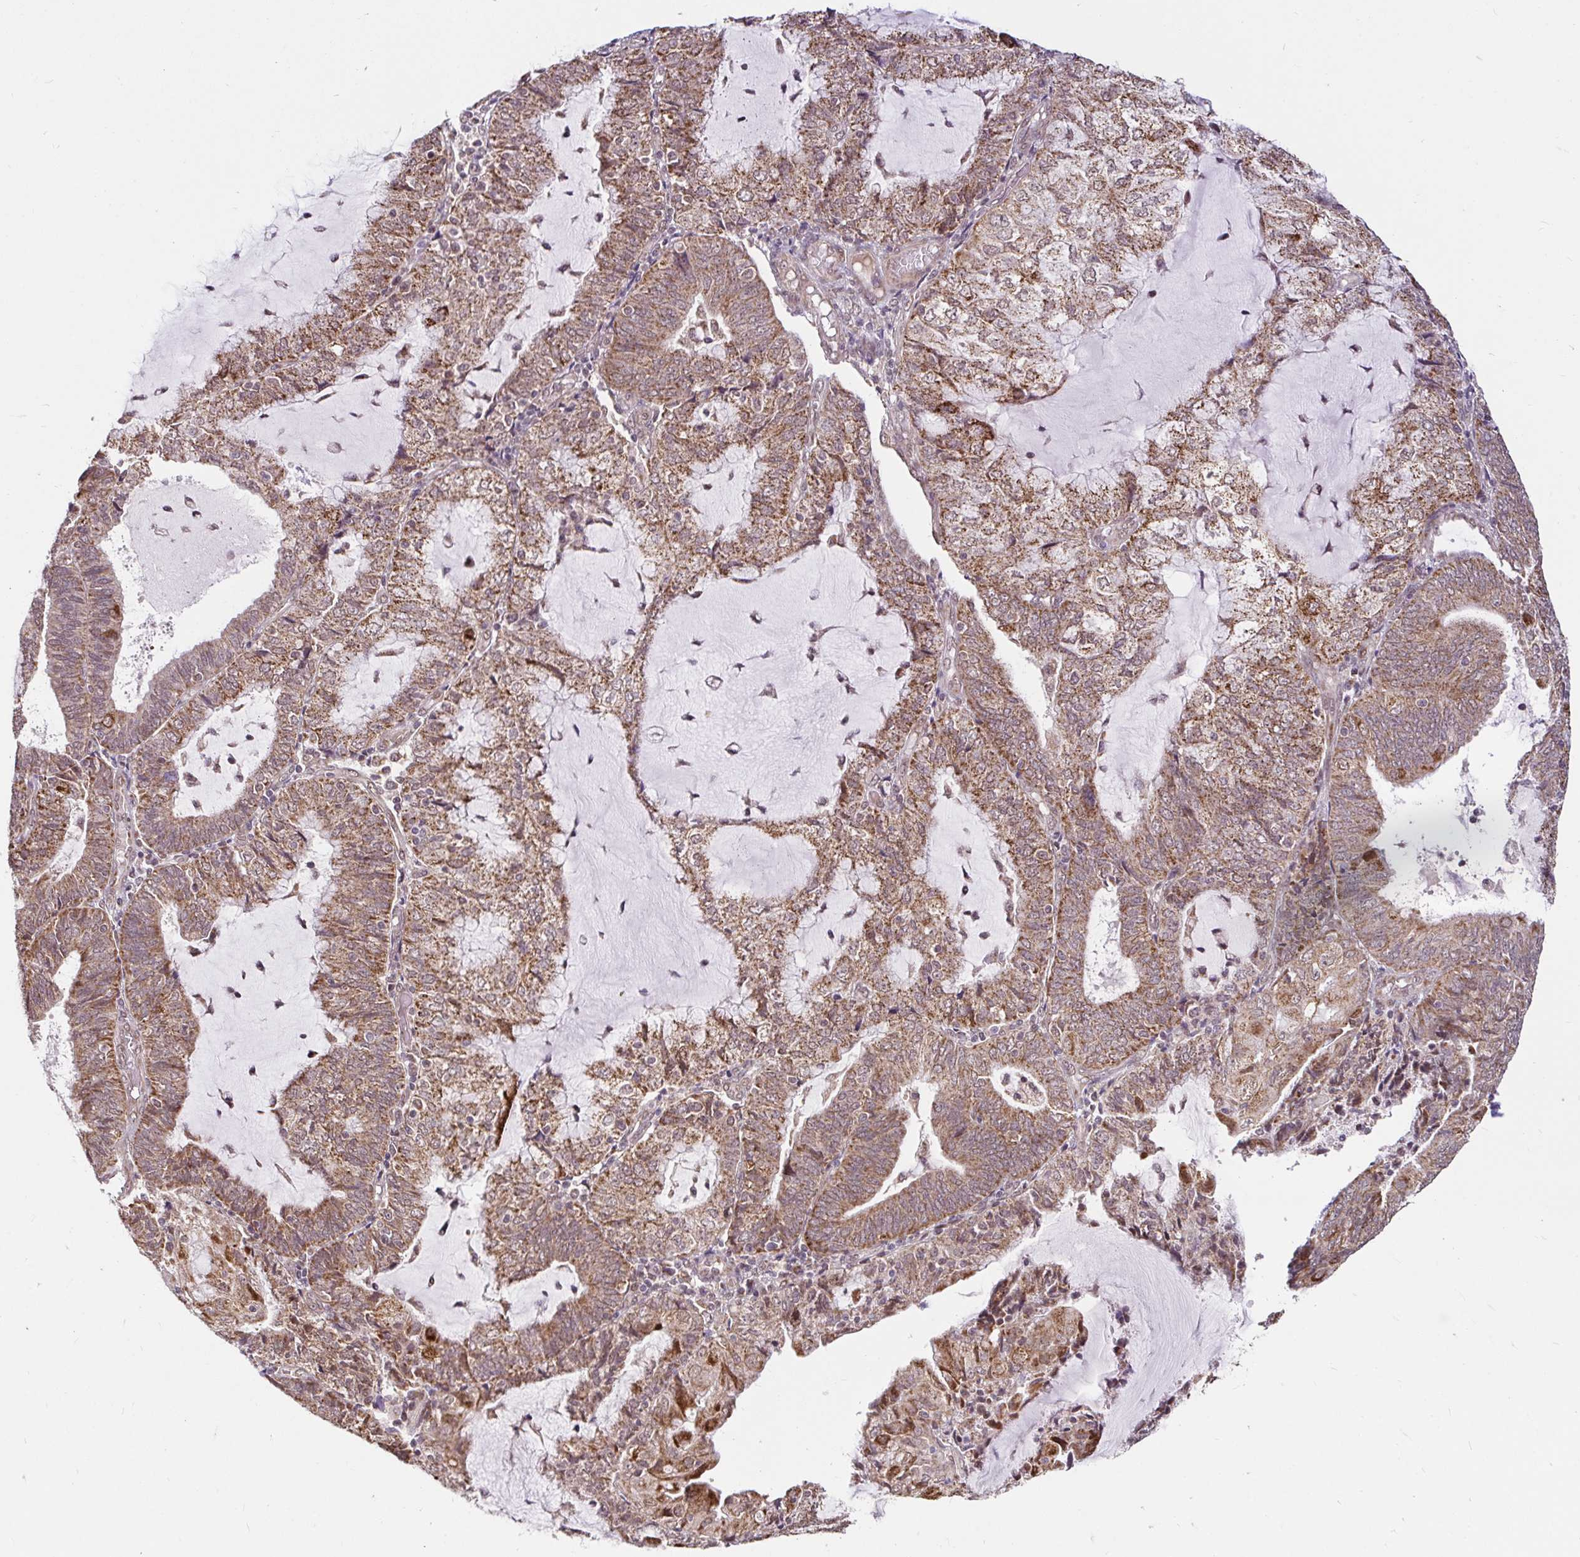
{"staining": {"intensity": "moderate", "quantity": ">75%", "location": "cytoplasmic/membranous"}, "tissue": "endometrial cancer", "cell_type": "Tumor cells", "image_type": "cancer", "snomed": [{"axis": "morphology", "description": "Adenocarcinoma, NOS"}, {"axis": "topography", "description": "Endometrium"}], "caption": "Moderate cytoplasmic/membranous protein staining is appreciated in about >75% of tumor cells in endometrial cancer.", "gene": "TIMM50", "patient": {"sex": "female", "age": 81}}